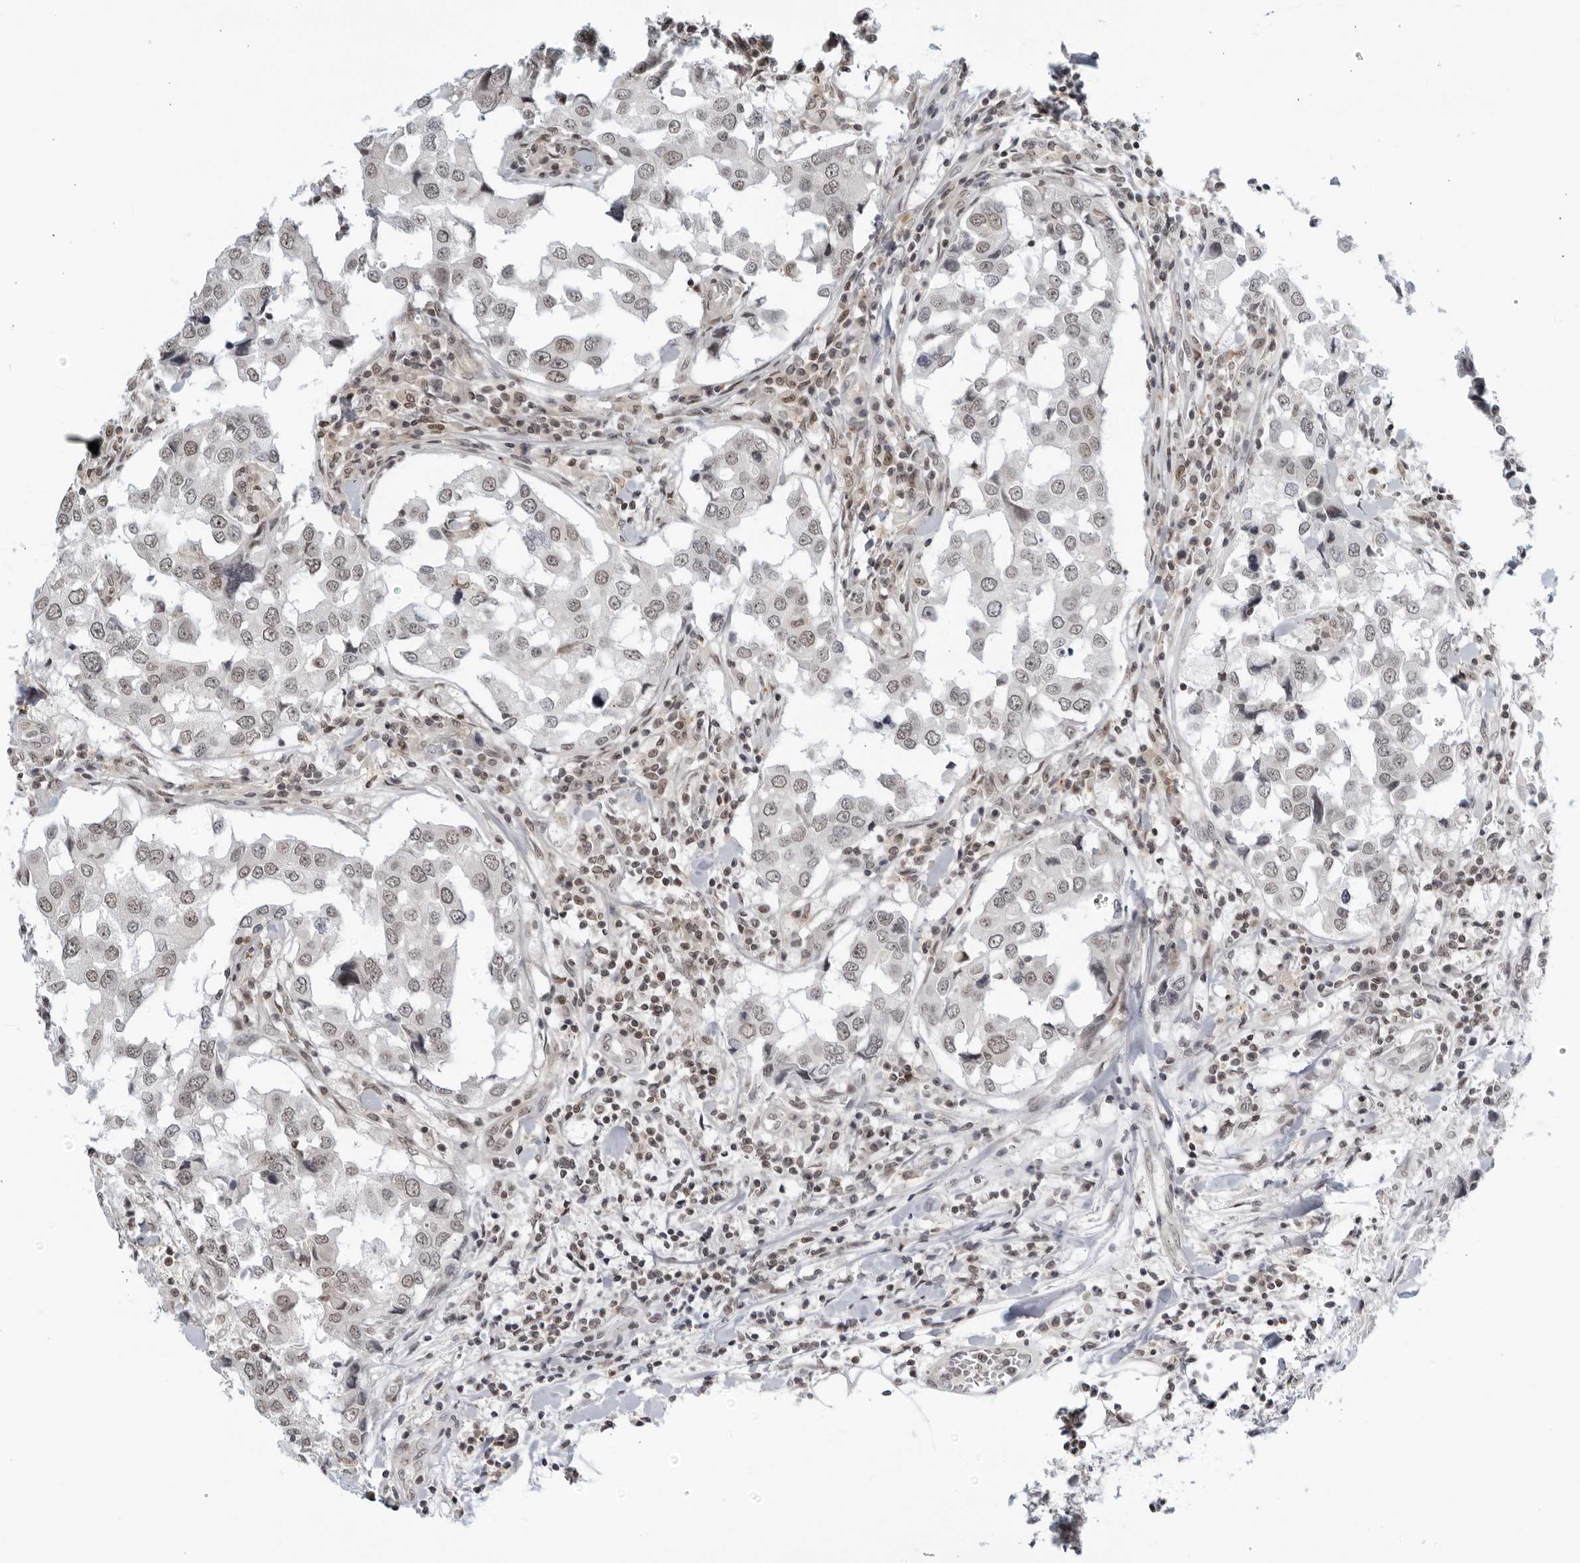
{"staining": {"intensity": "weak", "quantity": "25%-75%", "location": "nuclear"}, "tissue": "breast cancer", "cell_type": "Tumor cells", "image_type": "cancer", "snomed": [{"axis": "morphology", "description": "Duct carcinoma"}, {"axis": "topography", "description": "Breast"}], "caption": "This micrograph demonstrates IHC staining of human breast infiltrating ductal carcinoma, with low weak nuclear staining in approximately 25%-75% of tumor cells.", "gene": "CC2D1B", "patient": {"sex": "female", "age": 27}}